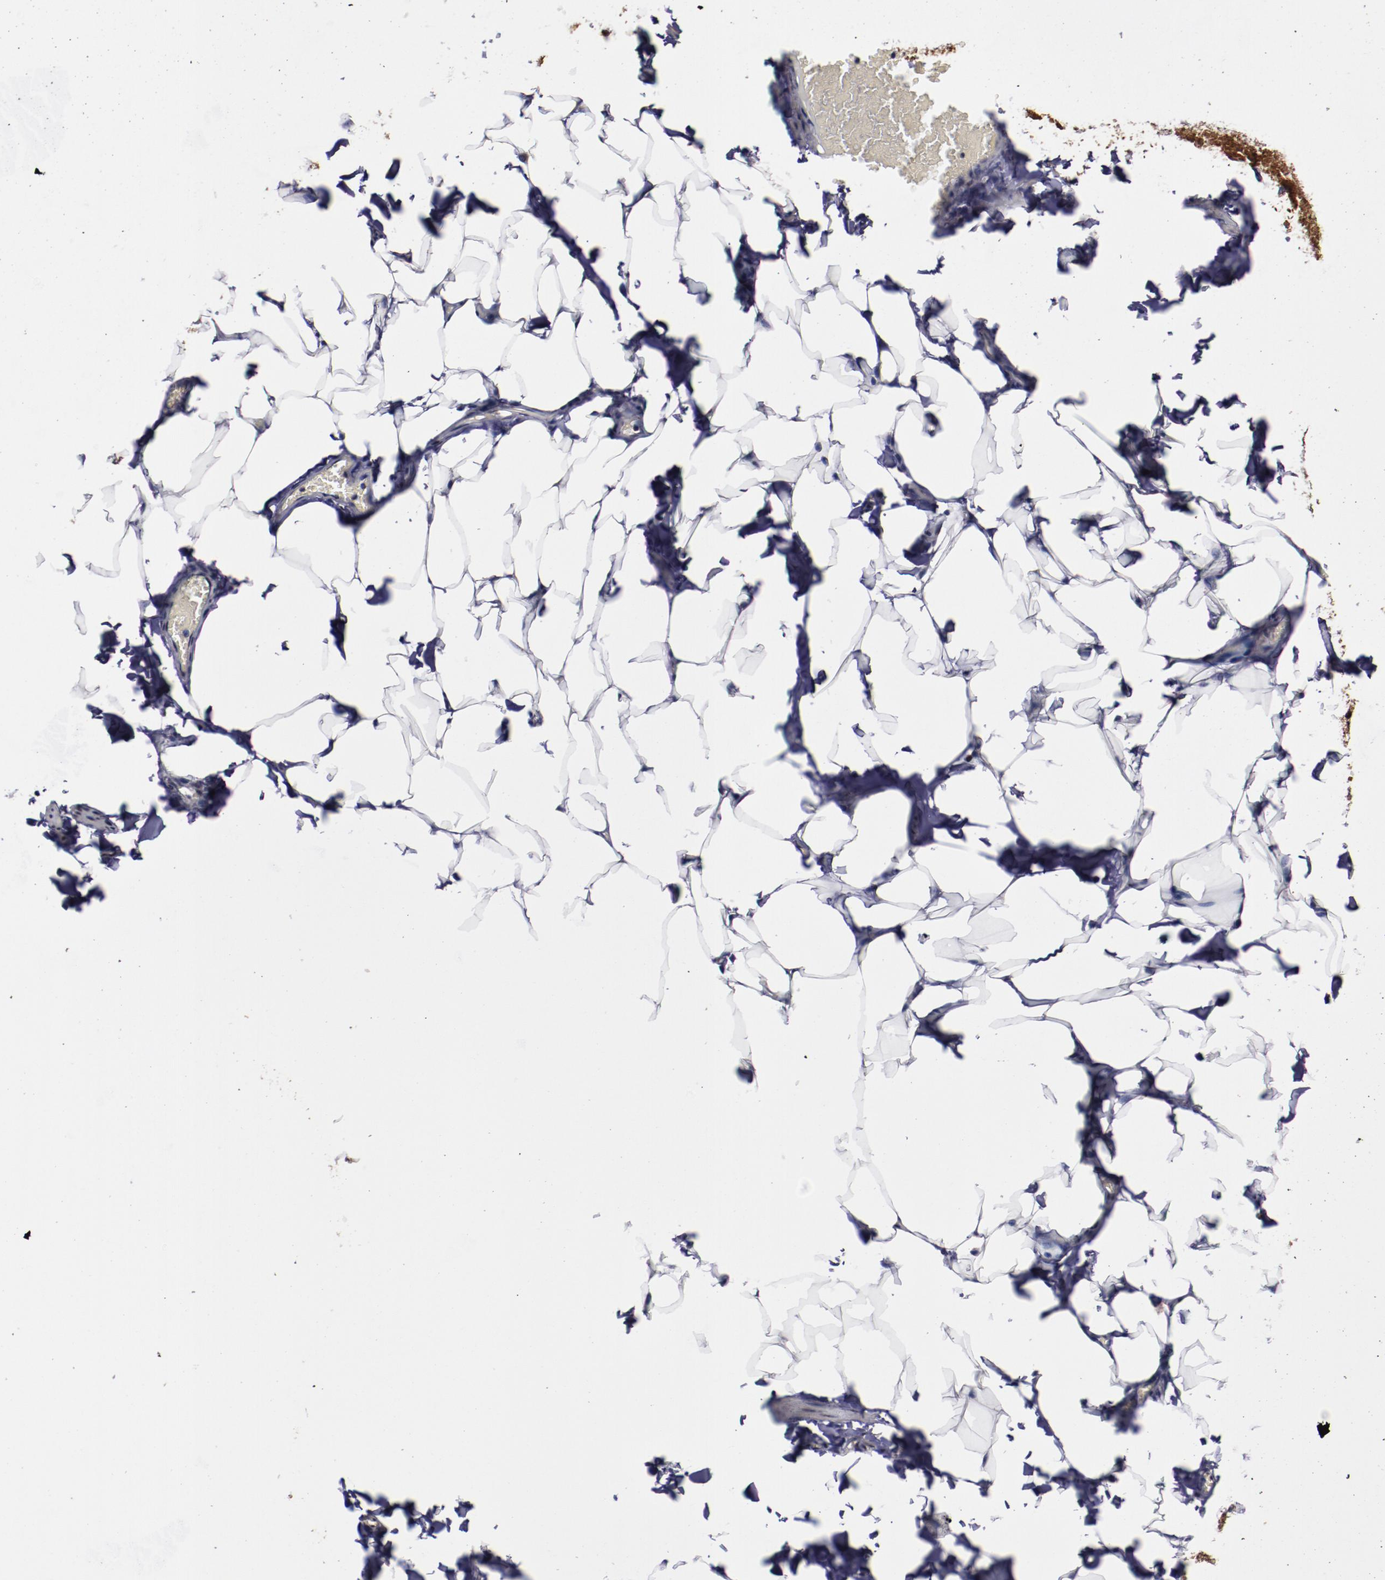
{"staining": {"intensity": "strong", "quantity": ">75%", "location": "nuclear"}, "tissue": "adipose tissue", "cell_type": "Adipocytes", "image_type": "normal", "snomed": [{"axis": "morphology", "description": "Normal tissue, NOS"}, {"axis": "topography", "description": "Vascular tissue"}], "caption": "A brown stain labels strong nuclear staining of a protein in adipocytes of normal human adipose tissue. Using DAB (3,3'-diaminobenzidine) (brown) and hematoxylin (blue) stains, captured at high magnification using brightfield microscopy.", "gene": "SNW1", "patient": {"sex": "male", "age": 41}}